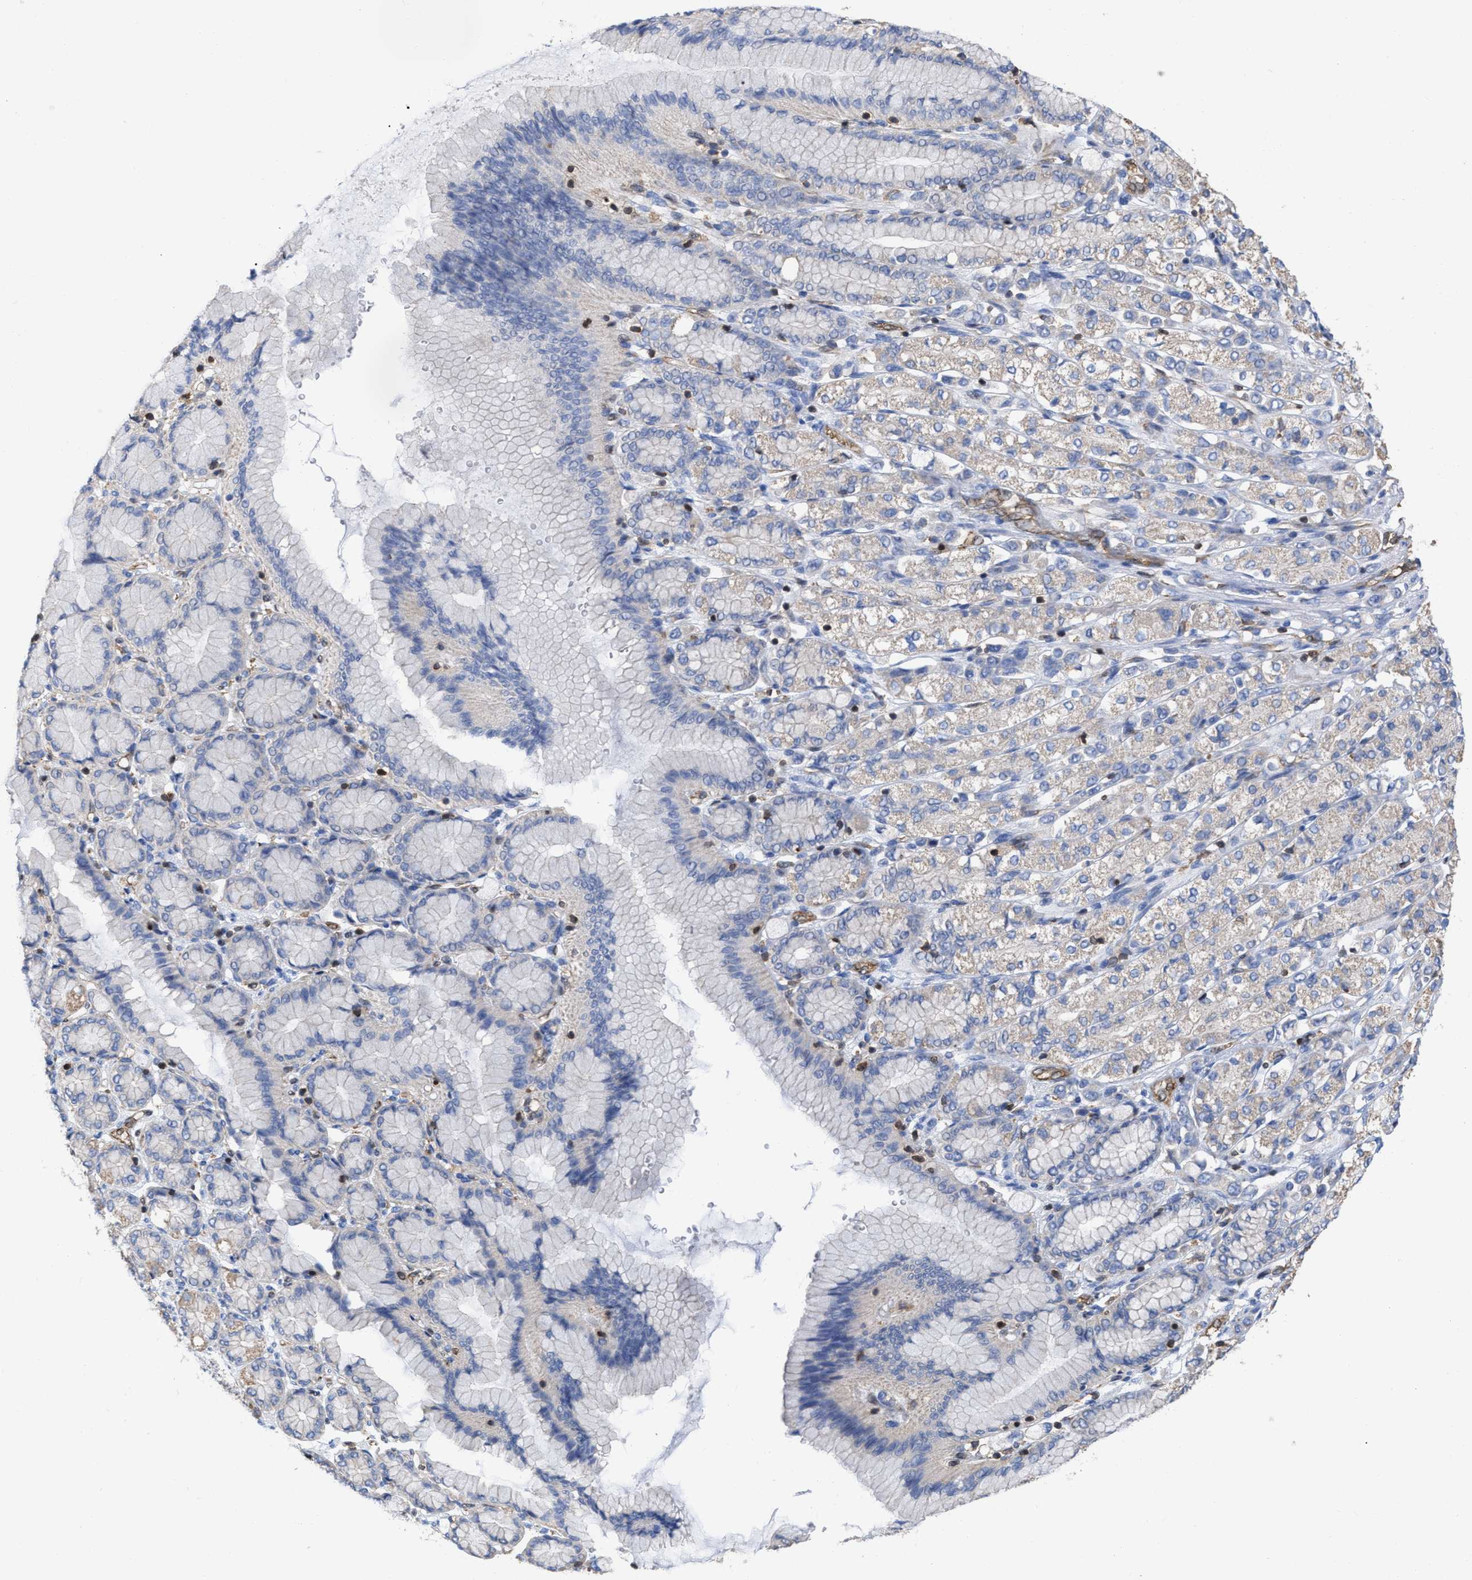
{"staining": {"intensity": "negative", "quantity": "none", "location": "none"}, "tissue": "stomach cancer", "cell_type": "Tumor cells", "image_type": "cancer", "snomed": [{"axis": "morphology", "description": "Adenocarcinoma, NOS"}, {"axis": "topography", "description": "Stomach"}], "caption": "The immunohistochemistry histopathology image has no significant staining in tumor cells of stomach cancer tissue. (Brightfield microscopy of DAB immunohistochemistry (IHC) at high magnification).", "gene": "GIMAP4", "patient": {"sex": "female", "age": 65}}